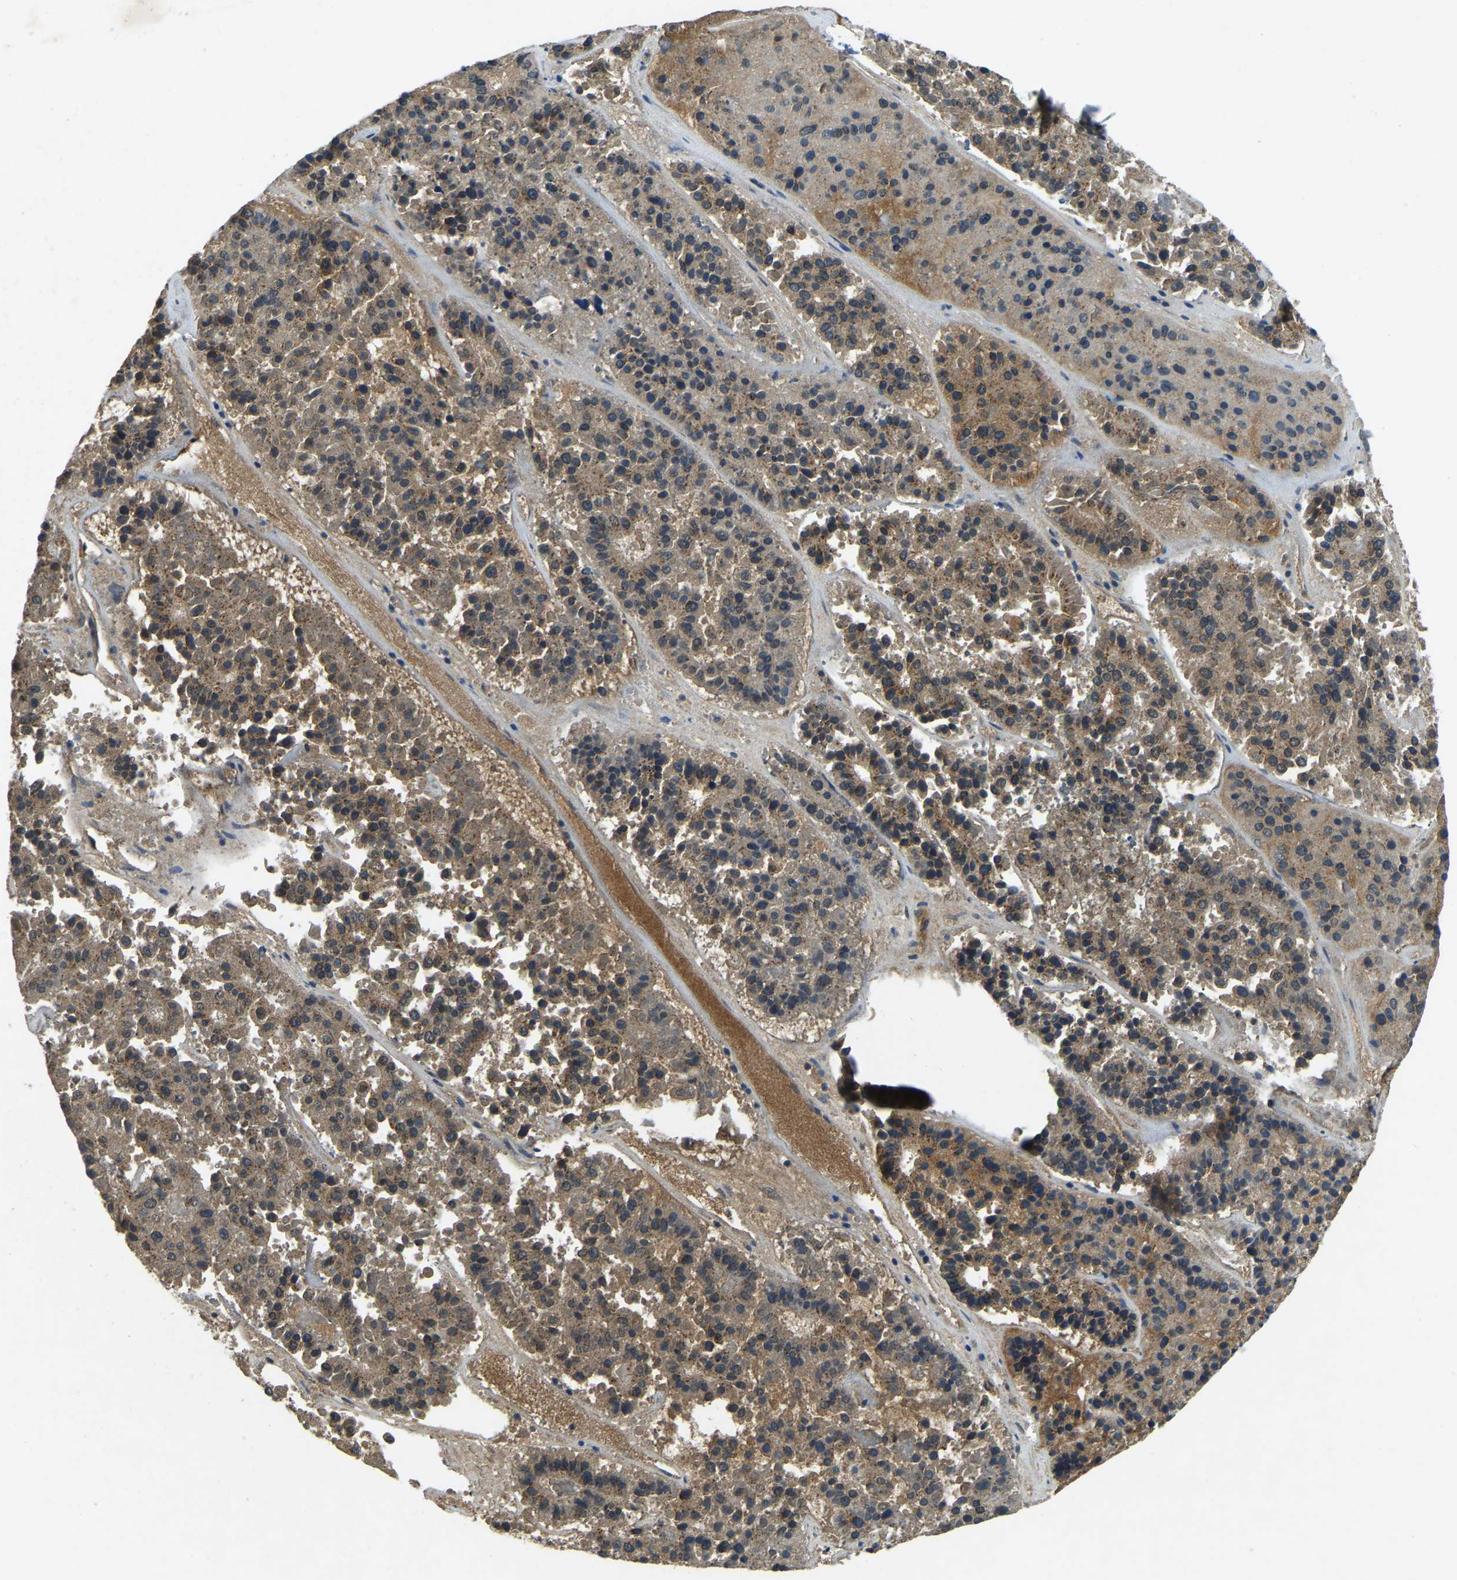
{"staining": {"intensity": "weak", "quantity": ">75%", "location": "cytoplasmic/membranous"}, "tissue": "pancreatic cancer", "cell_type": "Tumor cells", "image_type": "cancer", "snomed": [{"axis": "morphology", "description": "Adenocarcinoma, NOS"}, {"axis": "topography", "description": "Pancreas"}], "caption": "An image showing weak cytoplasmic/membranous positivity in approximately >75% of tumor cells in pancreatic cancer, as visualized by brown immunohistochemical staining.", "gene": "ATP8B1", "patient": {"sex": "male", "age": 50}}